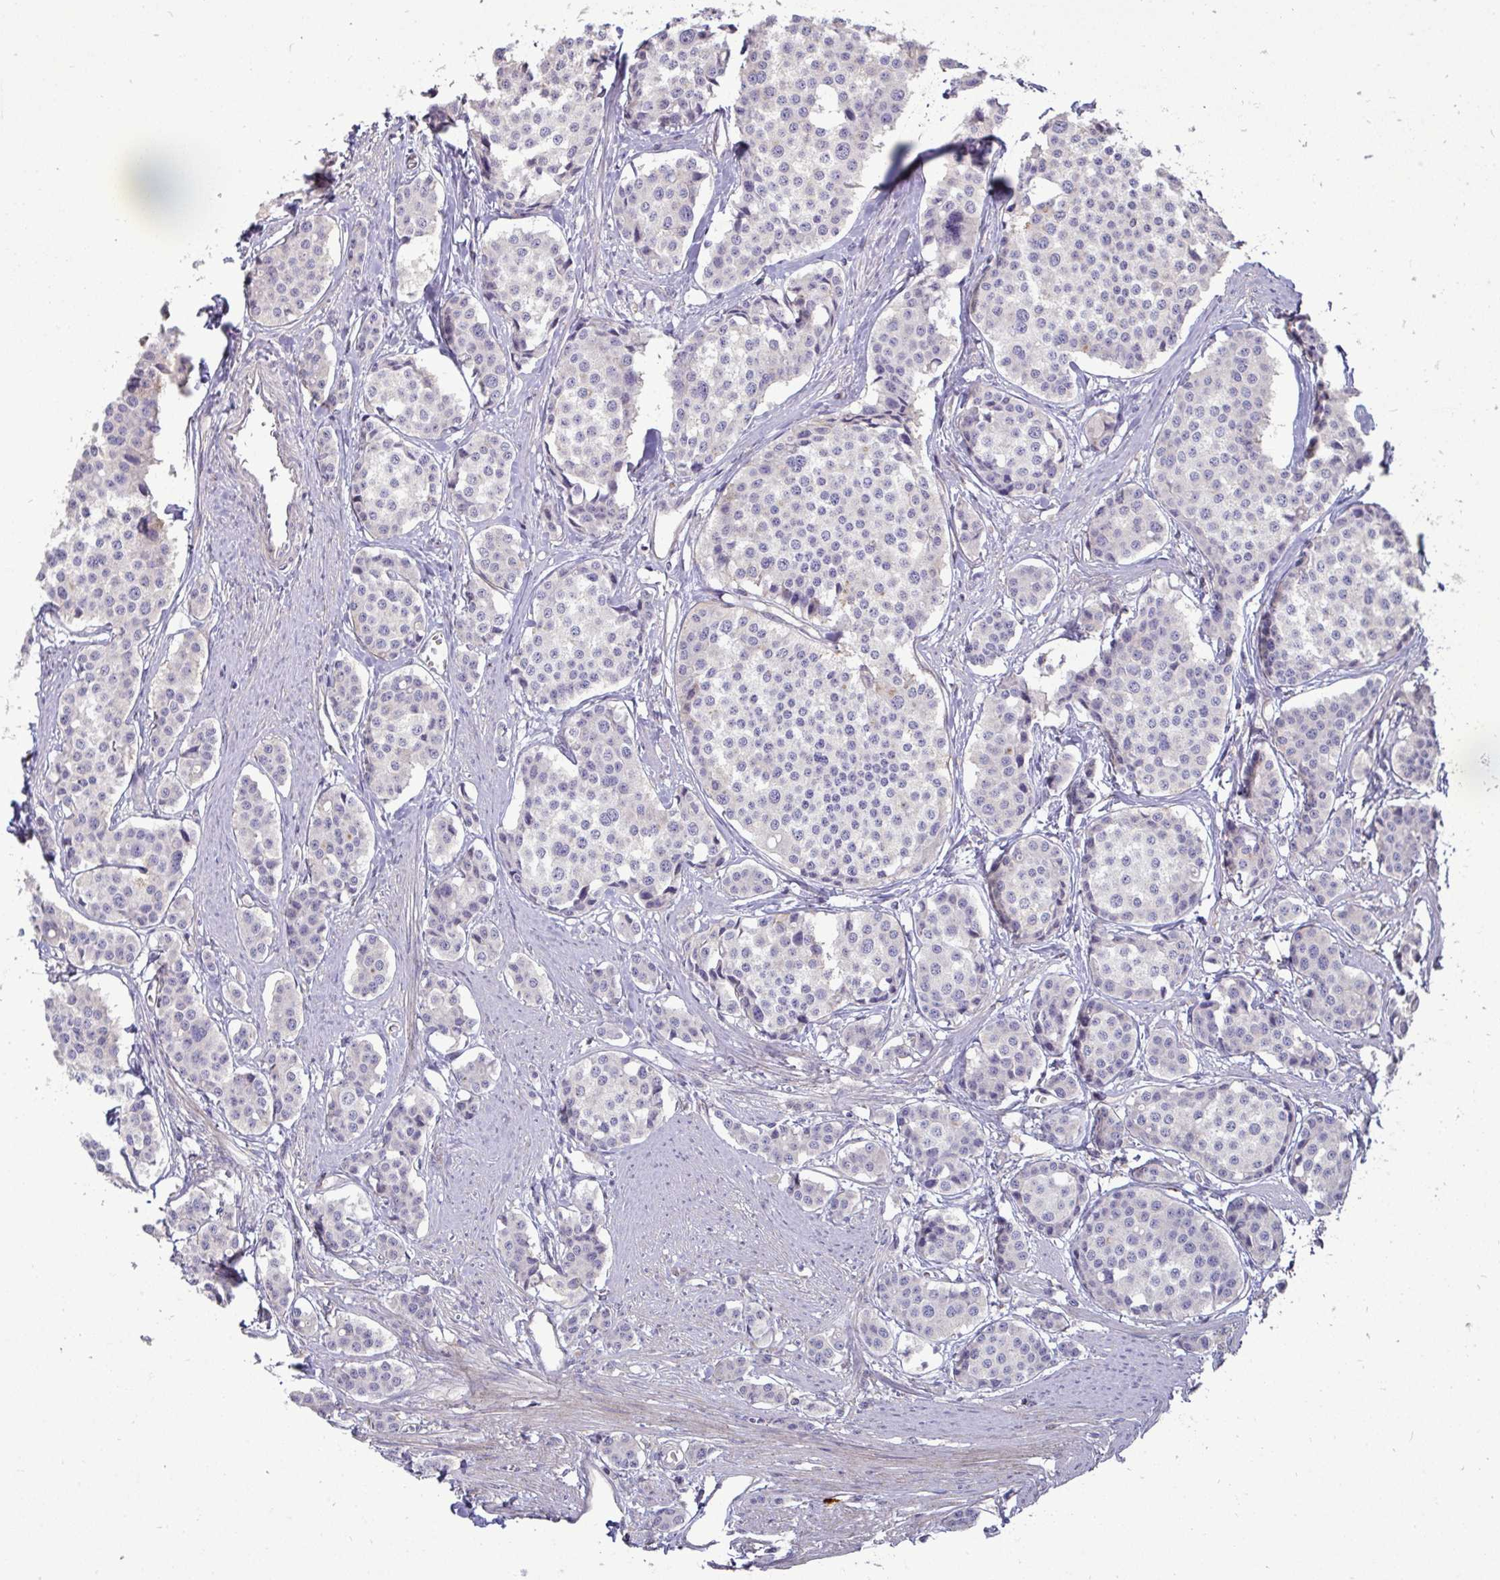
{"staining": {"intensity": "negative", "quantity": "none", "location": "none"}, "tissue": "carcinoid", "cell_type": "Tumor cells", "image_type": "cancer", "snomed": [{"axis": "morphology", "description": "Carcinoid, malignant, NOS"}, {"axis": "topography", "description": "Small intestine"}], "caption": "Human carcinoid stained for a protein using immunohistochemistry displays no expression in tumor cells.", "gene": "SH2D1B", "patient": {"sex": "male", "age": 60}}